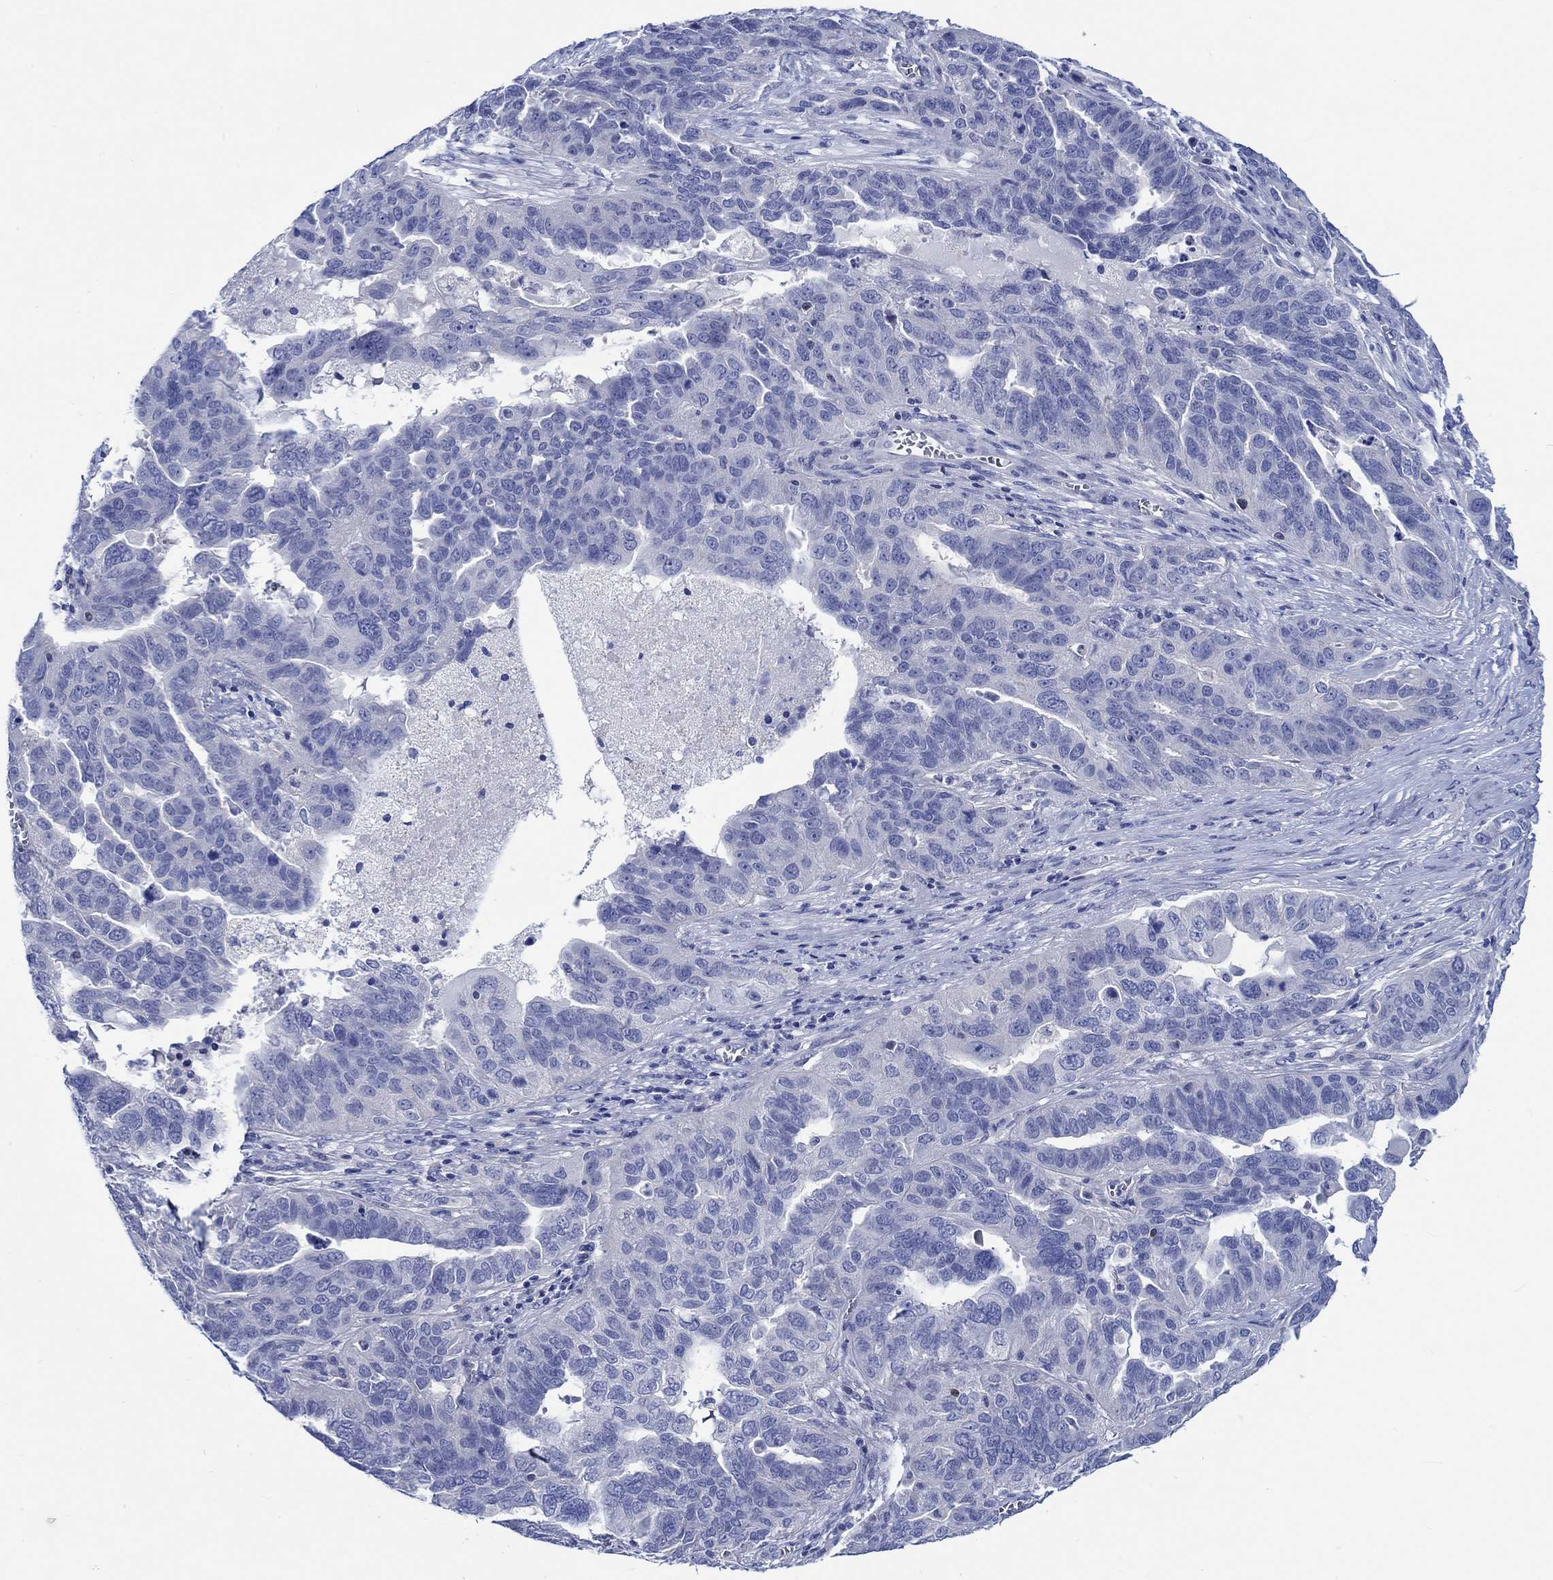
{"staining": {"intensity": "negative", "quantity": "none", "location": "none"}, "tissue": "ovarian cancer", "cell_type": "Tumor cells", "image_type": "cancer", "snomed": [{"axis": "morphology", "description": "Carcinoma, endometroid"}, {"axis": "topography", "description": "Soft tissue"}, {"axis": "topography", "description": "Ovary"}], "caption": "Endometroid carcinoma (ovarian) was stained to show a protein in brown. There is no significant positivity in tumor cells.", "gene": "PTPRN2", "patient": {"sex": "female", "age": 52}}